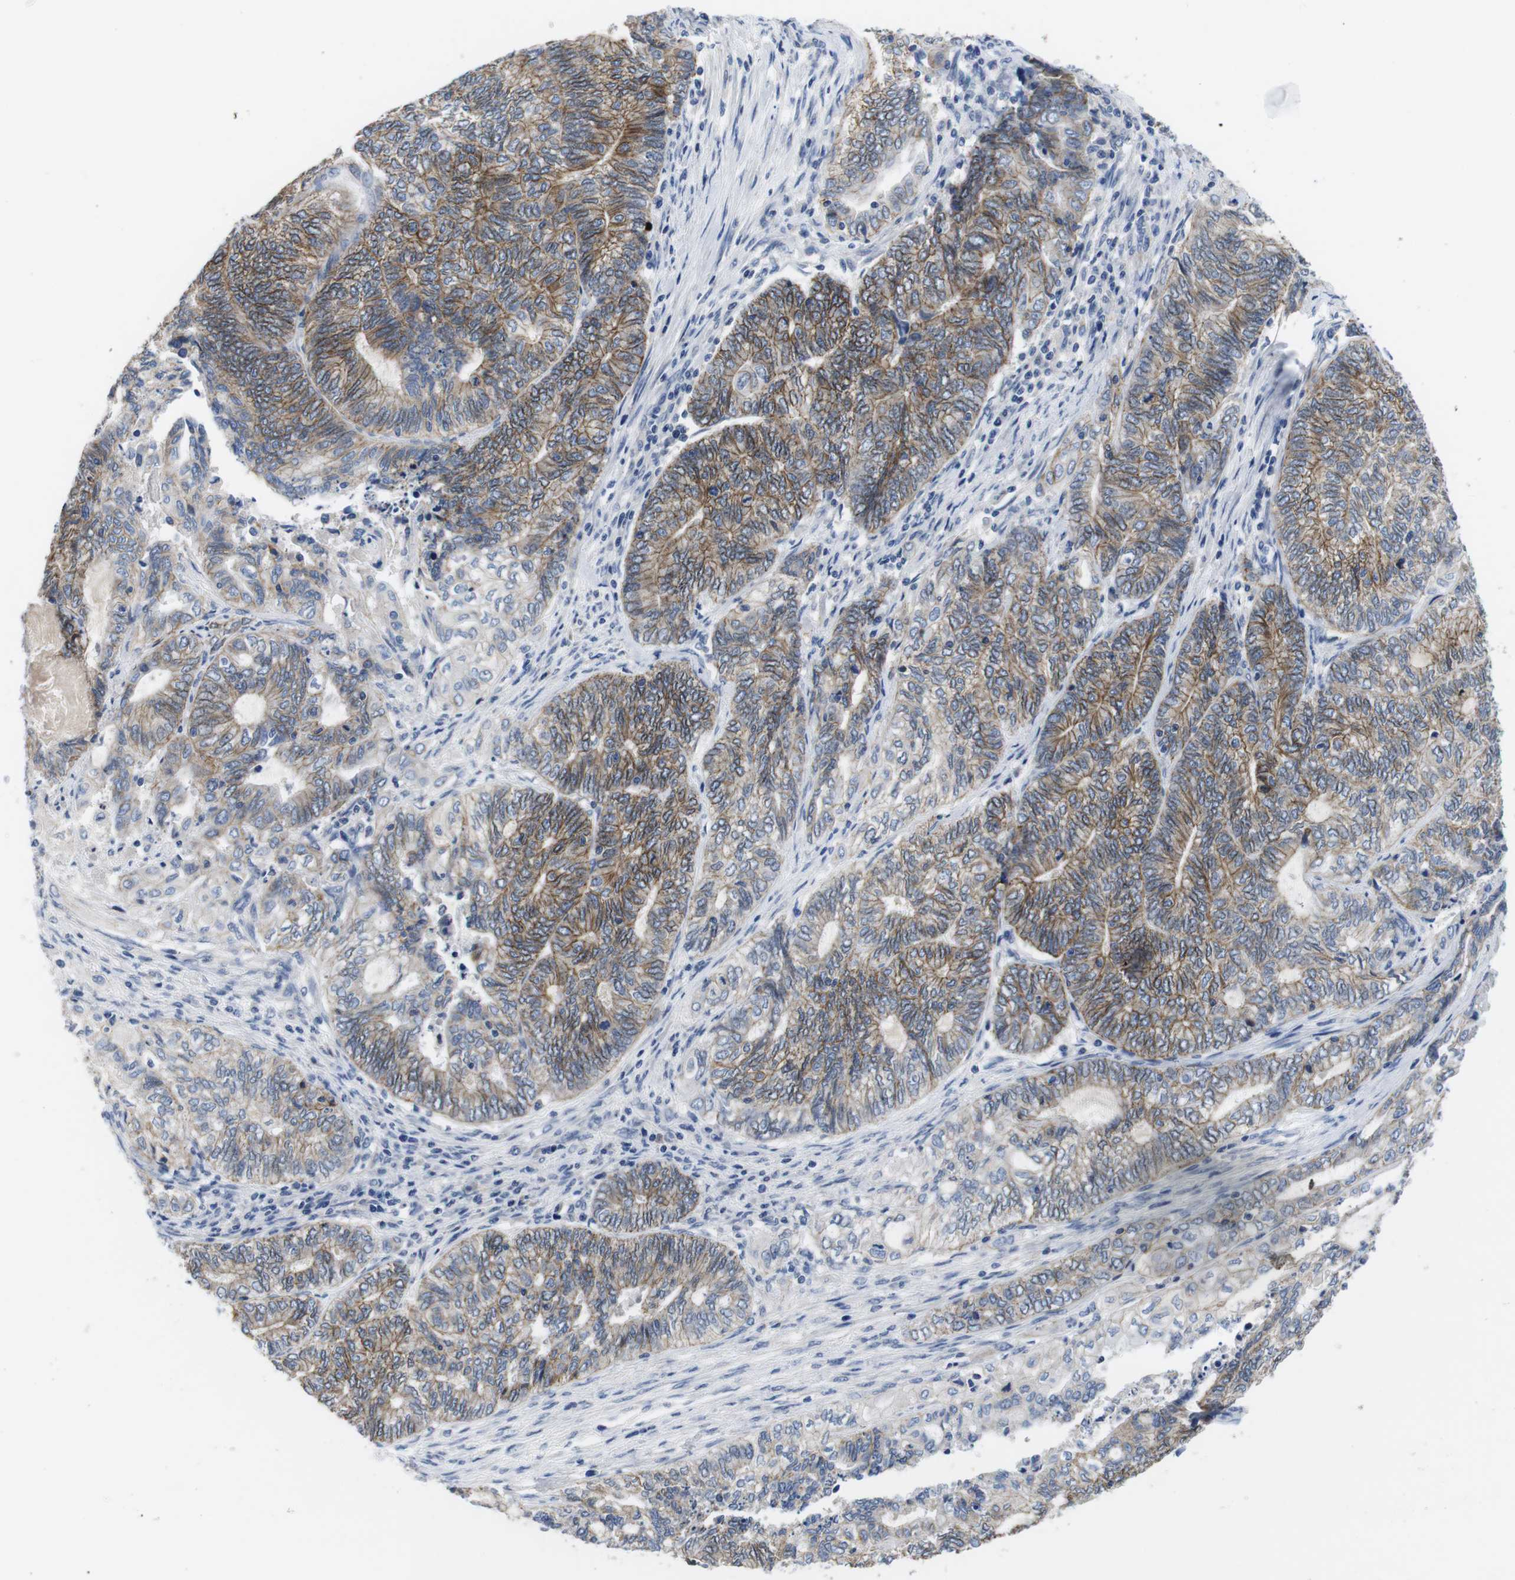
{"staining": {"intensity": "moderate", "quantity": "25%-75%", "location": "cytoplasmic/membranous"}, "tissue": "endometrial cancer", "cell_type": "Tumor cells", "image_type": "cancer", "snomed": [{"axis": "morphology", "description": "Adenocarcinoma, NOS"}, {"axis": "topography", "description": "Uterus"}, {"axis": "topography", "description": "Endometrium"}], "caption": "Protein staining of adenocarcinoma (endometrial) tissue displays moderate cytoplasmic/membranous expression in about 25%-75% of tumor cells.", "gene": "SCRIB", "patient": {"sex": "female", "age": 70}}